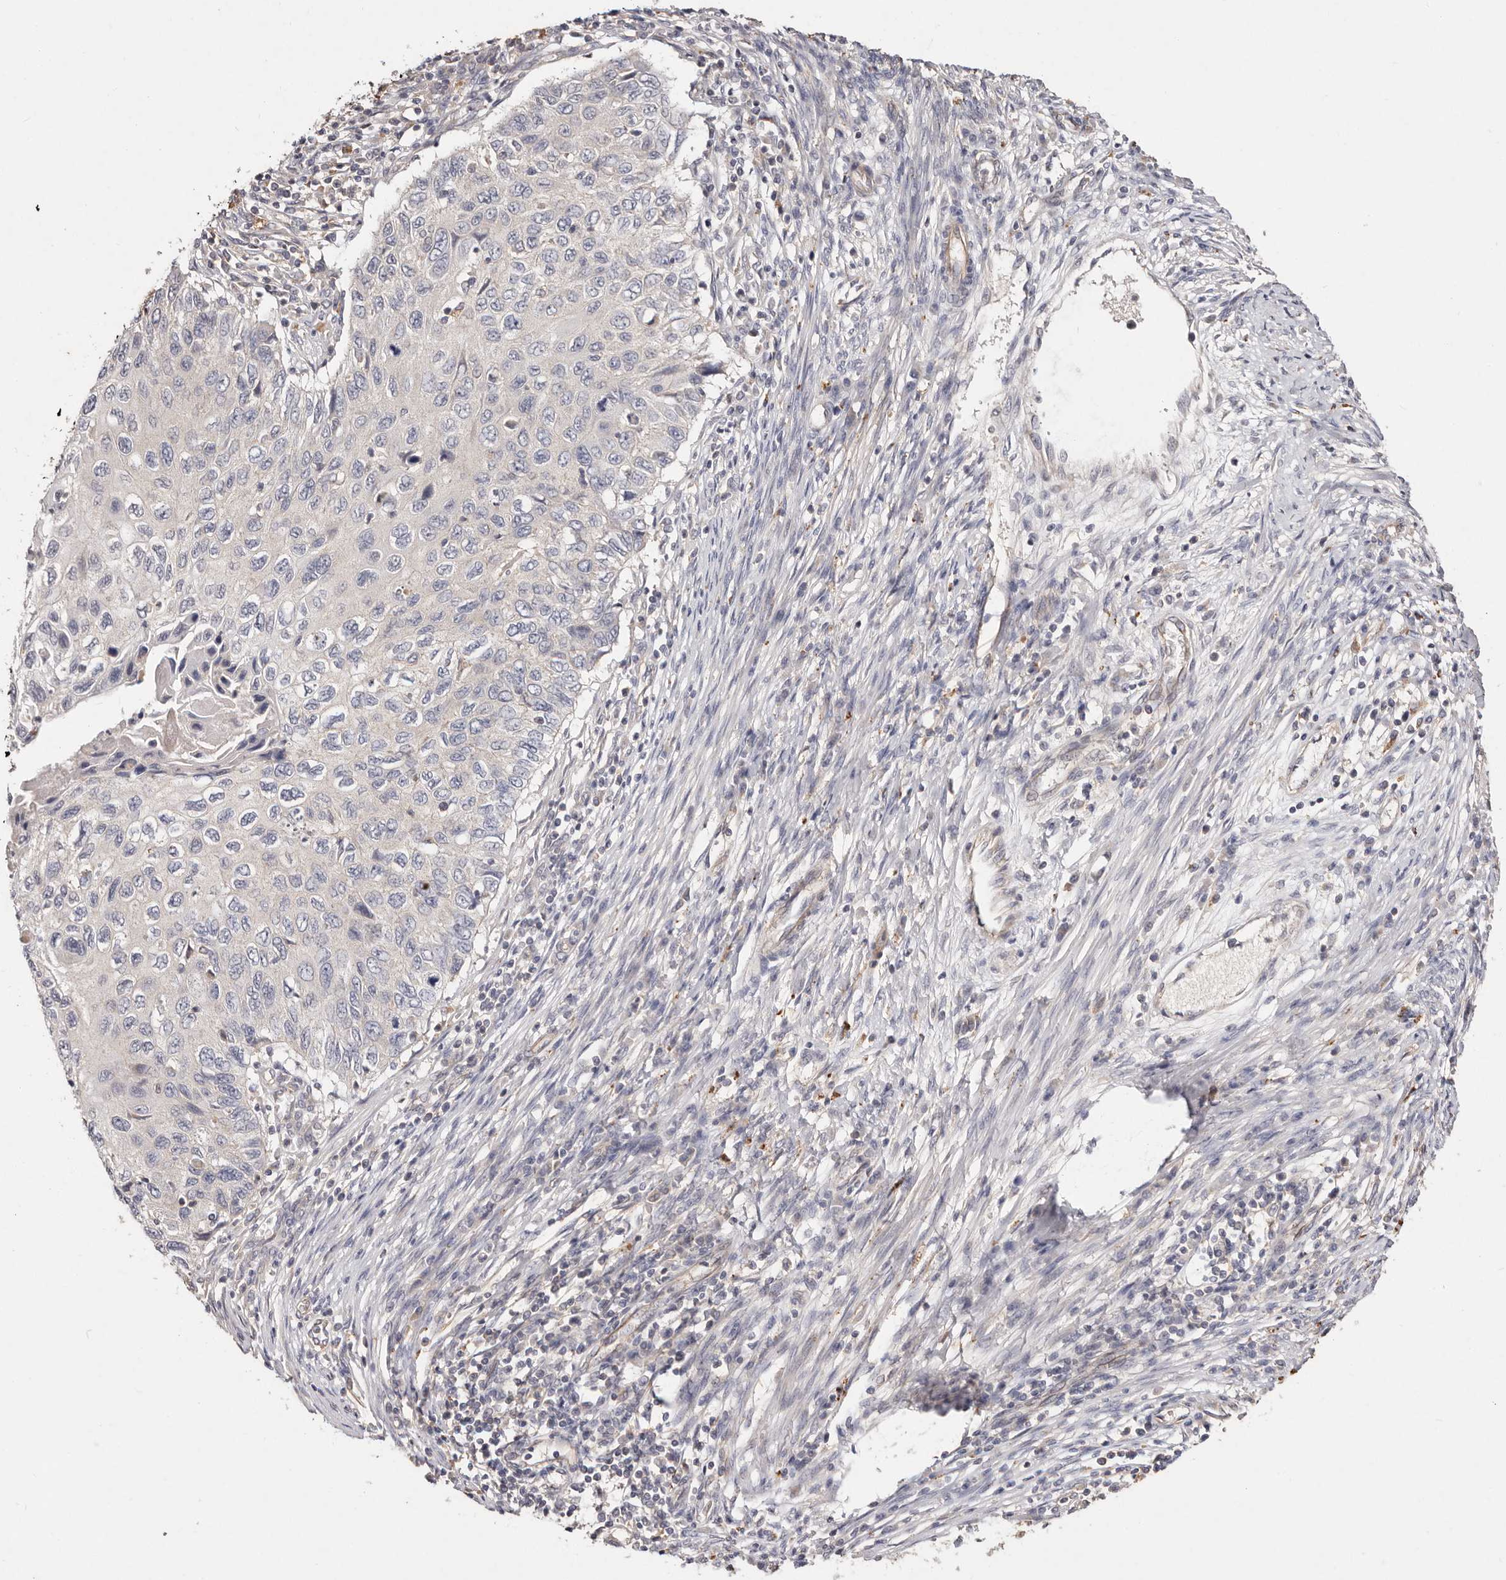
{"staining": {"intensity": "negative", "quantity": "none", "location": "none"}, "tissue": "cervical cancer", "cell_type": "Tumor cells", "image_type": "cancer", "snomed": [{"axis": "morphology", "description": "Squamous cell carcinoma, NOS"}, {"axis": "topography", "description": "Cervix"}], "caption": "An IHC micrograph of squamous cell carcinoma (cervical) is shown. There is no staining in tumor cells of squamous cell carcinoma (cervical). (Stains: DAB (3,3'-diaminobenzidine) immunohistochemistry (IHC) with hematoxylin counter stain, Microscopy: brightfield microscopy at high magnification).", "gene": "THBS3", "patient": {"sex": "female", "age": 70}}